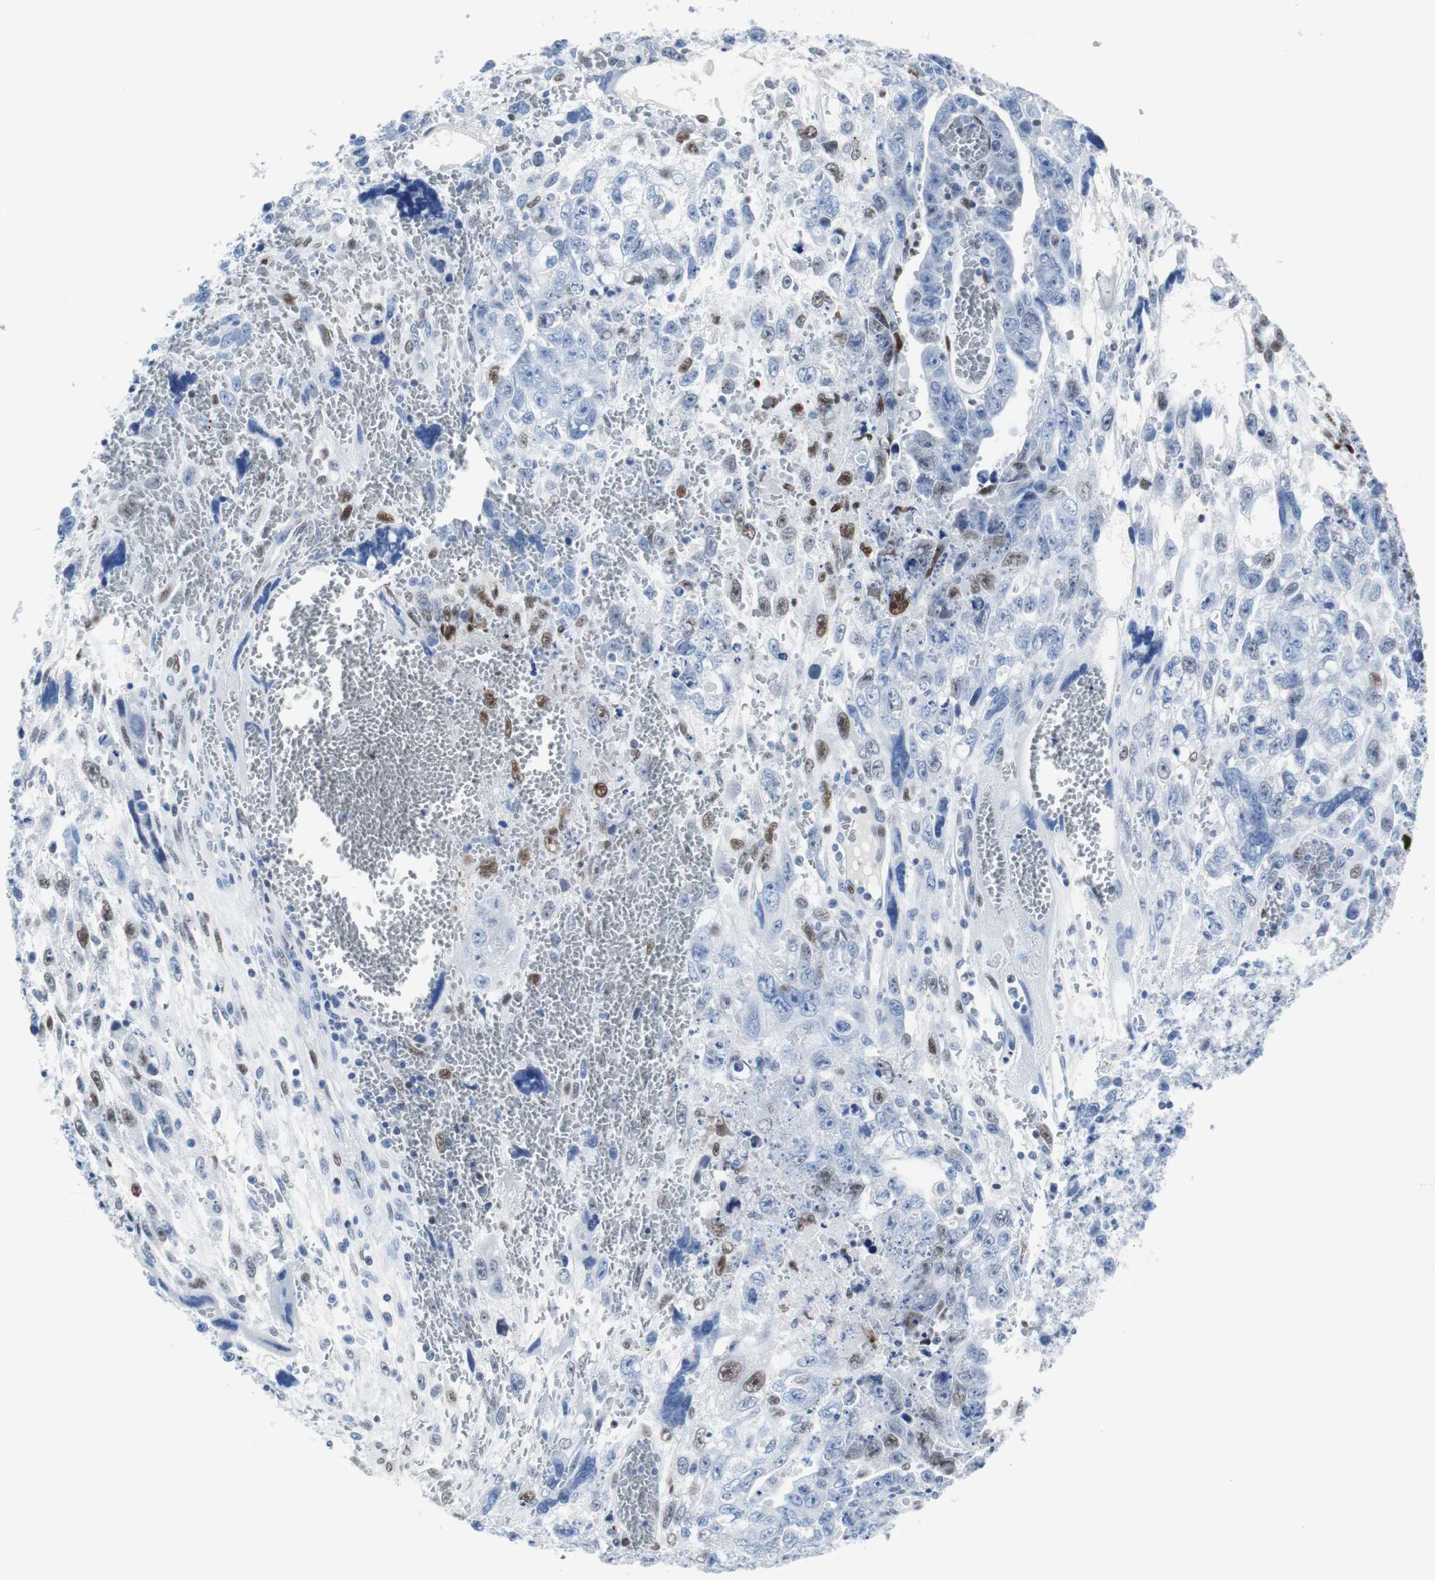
{"staining": {"intensity": "moderate", "quantity": "<25%", "location": "nuclear"}, "tissue": "testis cancer", "cell_type": "Tumor cells", "image_type": "cancer", "snomed": [{"axis": "morphology", "description": "Carcinoma, Embryonal, NOS"}, {"axis": "topography", "description": "Testis"}], "caption": "A brown stain highlights moderate nuclear expression of a protein in human embryonal carcinoma (testis) tumor cells.", "gene": "JUN", "patient": {"sex": "male", "age": 28}}